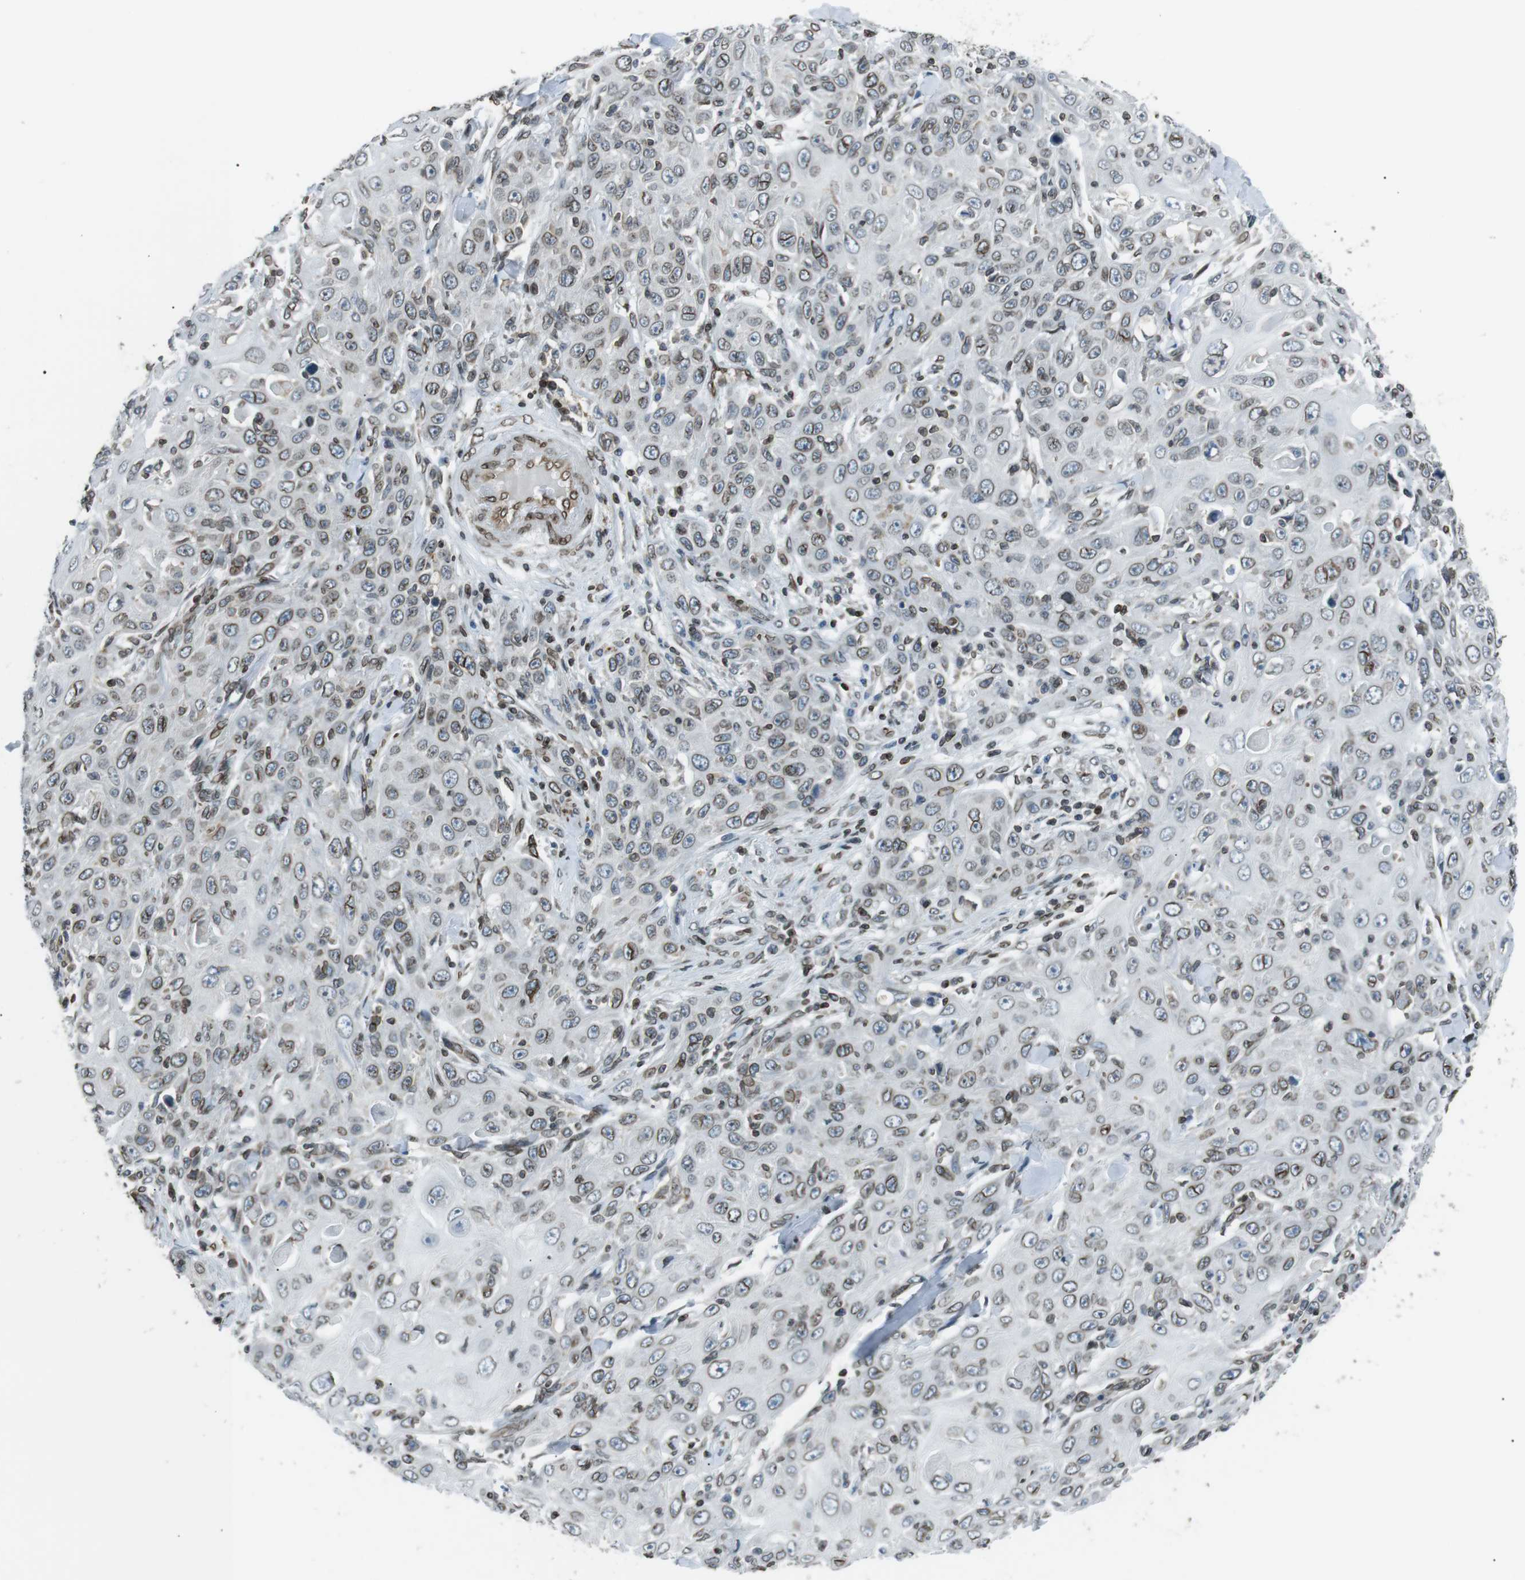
{"staining": {"intensity": "weak", "quantity": ">75%", "location": "cytoplasmic/membranous,nuclear"}, "tissue": "skin cancer", "cell_type": "Tumor cells", "image_type": "cancer", "snomed": [{"axis": "morphology", "description": "Squamous cell carcinoma, NOS"}, {"axis": "topography", "description": "Skin"}], "caption": "This image shows immunohistochemistry staining of human skin squamous cell carcinoma, with low weak cytoplasmic/membranous and nuclear staining in approximately >75% of tumor cells.", "gene": "TMX4", "patient": {"sex": "female", "age": 88}}